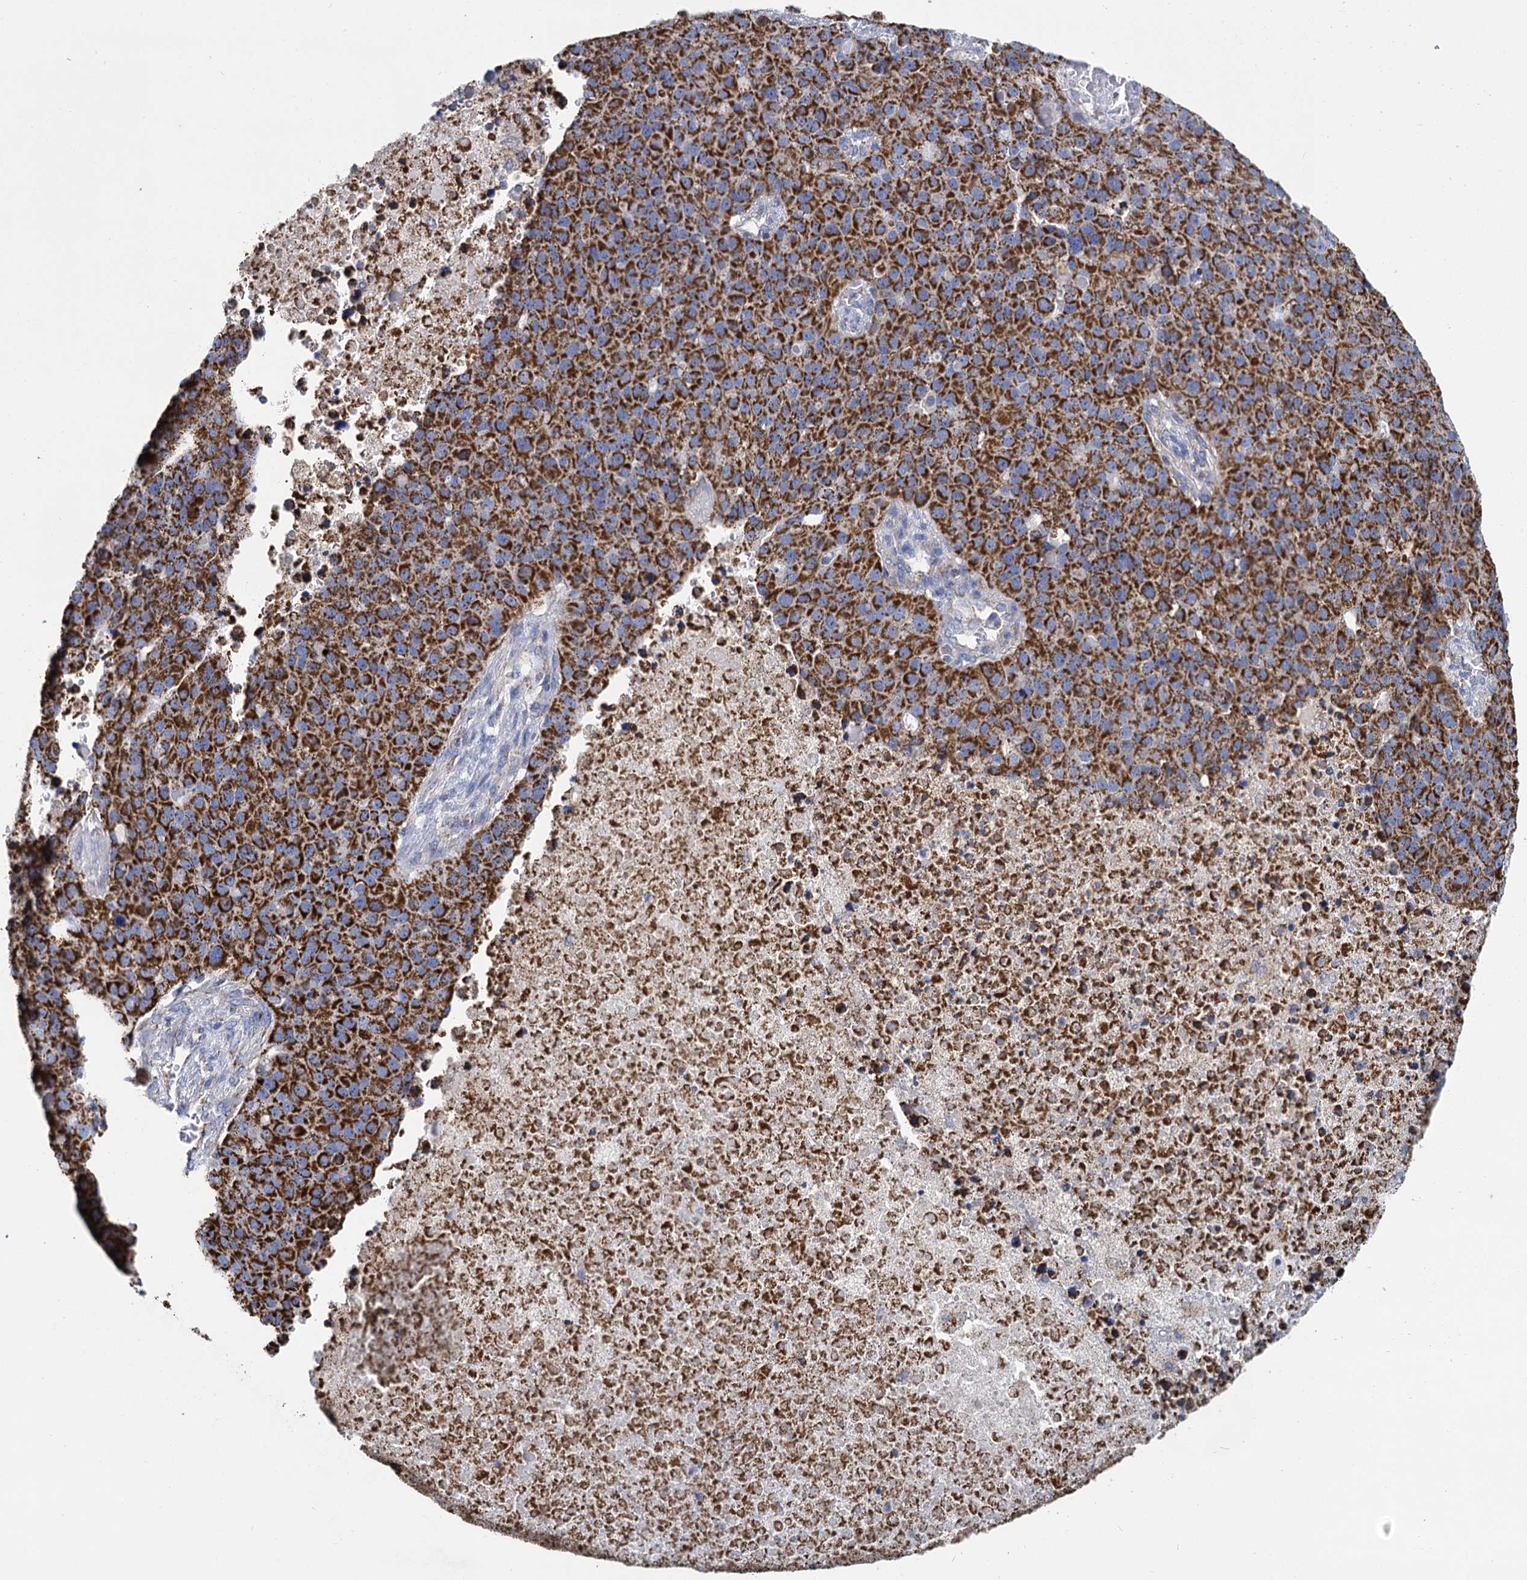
{"staining": {"intensity": "strong", "quantity": ">75%", "location": "cytoplasmic/membranous"}, "tissue": "pancreatic cancer", "cell_type": "Tumor cells", "image_type": "cancer", "snomed": [{"axis": "morphology", "description": "Adenocarcinoma, NOS"}, {"axis": "topography", "description": "Pancreas"}], "caption": "Pancreatic cancer (adenocarcinoma) tissue shows strong cytoplasmic/membranous positivity in approximately >75% of tumor cells", "gene": "CCP110", "patient": {"sex": "female", "age": 61}}